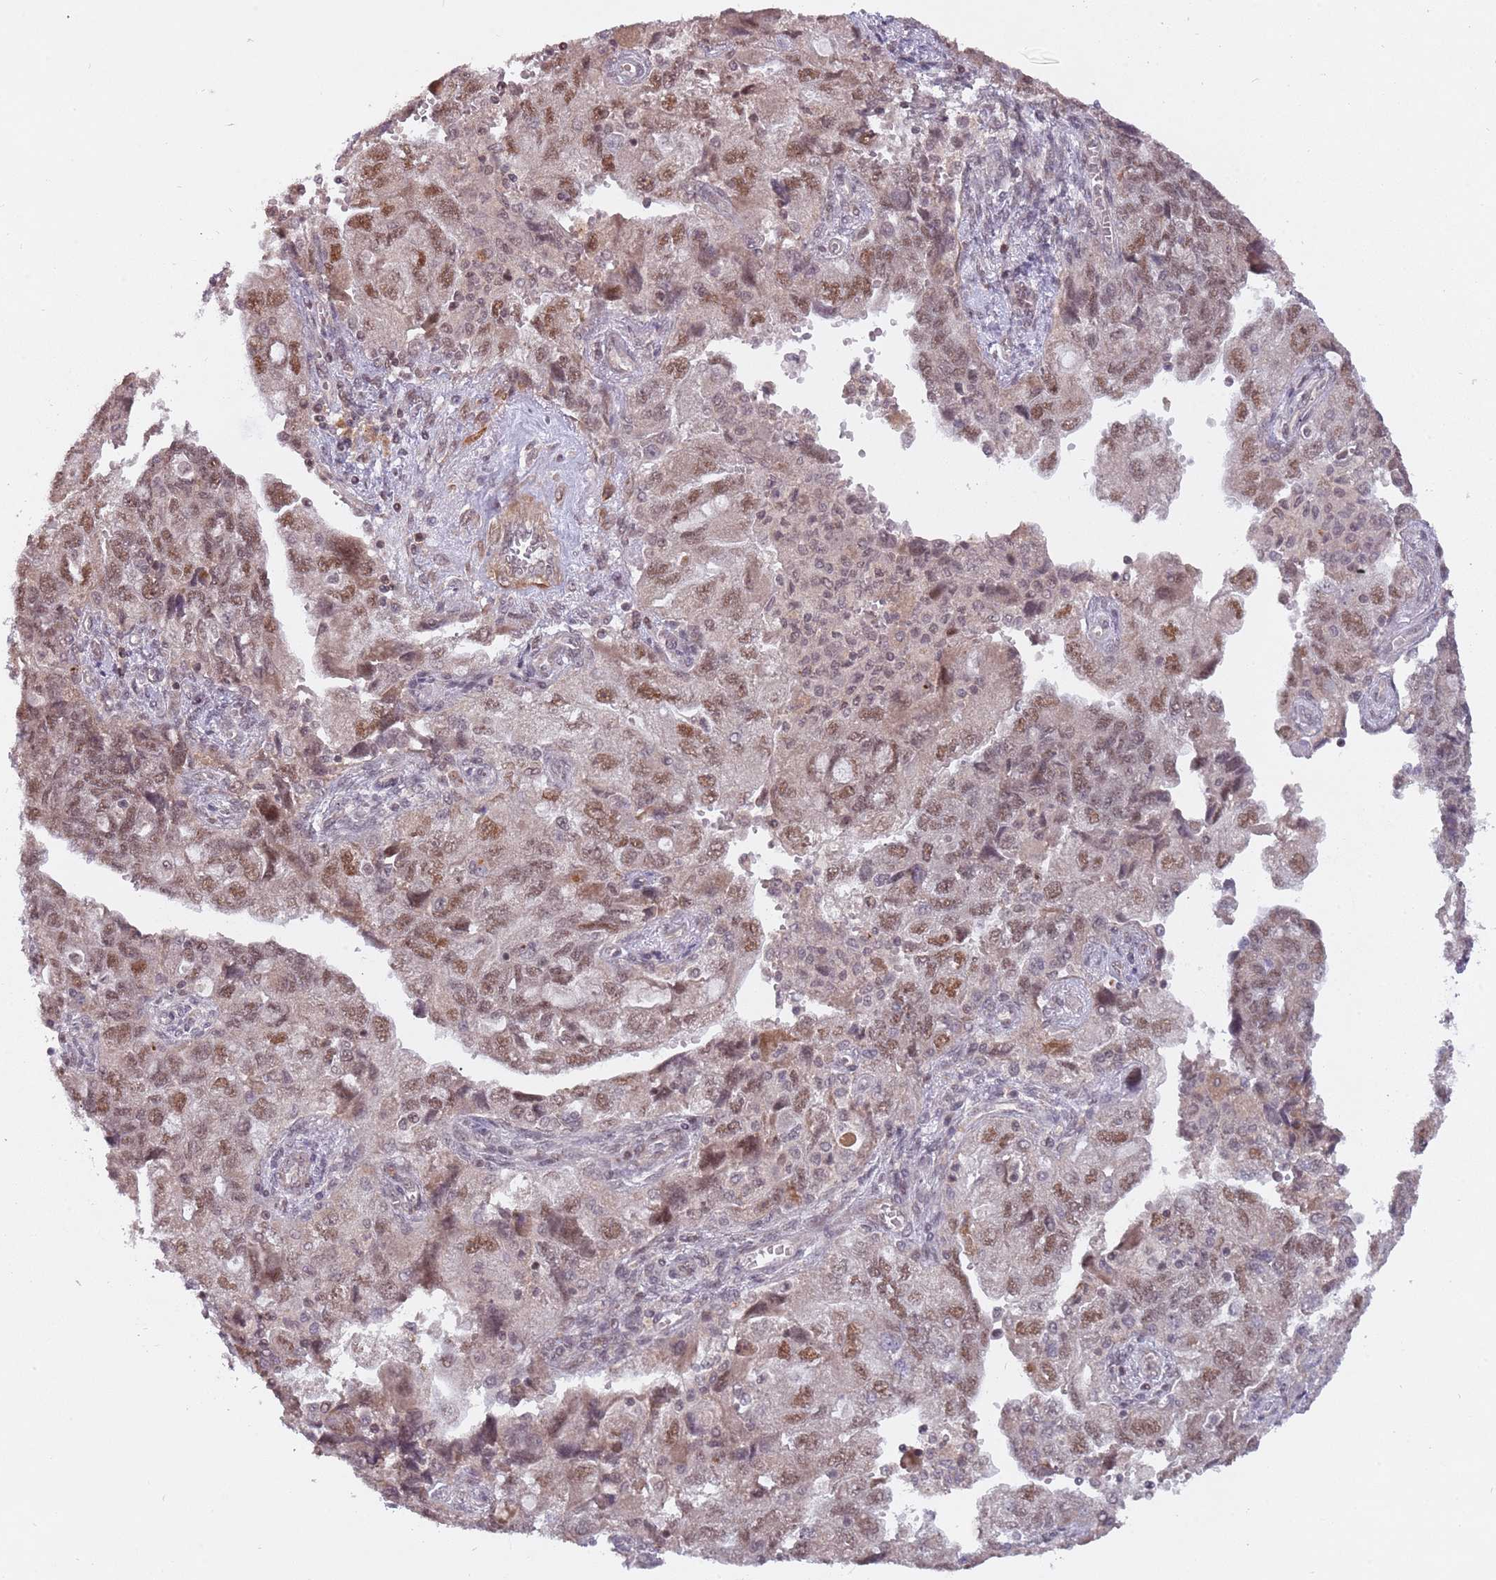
{"staining": {"intensity": "moderate", "quantity": ">75%", "location": "cytoplasmic/membranous,nuclear"}, "tissue": "ovarian cancer", "cell_type": "Tumor cells", "image_type": "cancer", "snomed": [{"axis": "morphology", "description": "Carcinoma, NOS"}, {"axis": "morphology", "description": "Cystadenocarcinoma, serous, NOS"}, {"axis": "topography", "description": "Ovary"}], "caption": "Moderate cytoplasmic/membranous and nuclear protein positivity is appreciated in about >75% of tumor cells in ovarian cancer (serous cystadenocarcinoma). Using DAB (3,3'-diaminobenzidine) (brown) and hematoxylin (blue) stains, captured at high magnification using brightfield microscopy.", "gene": "SUDS3", "patient": {"sex": "female", "age": 69}}